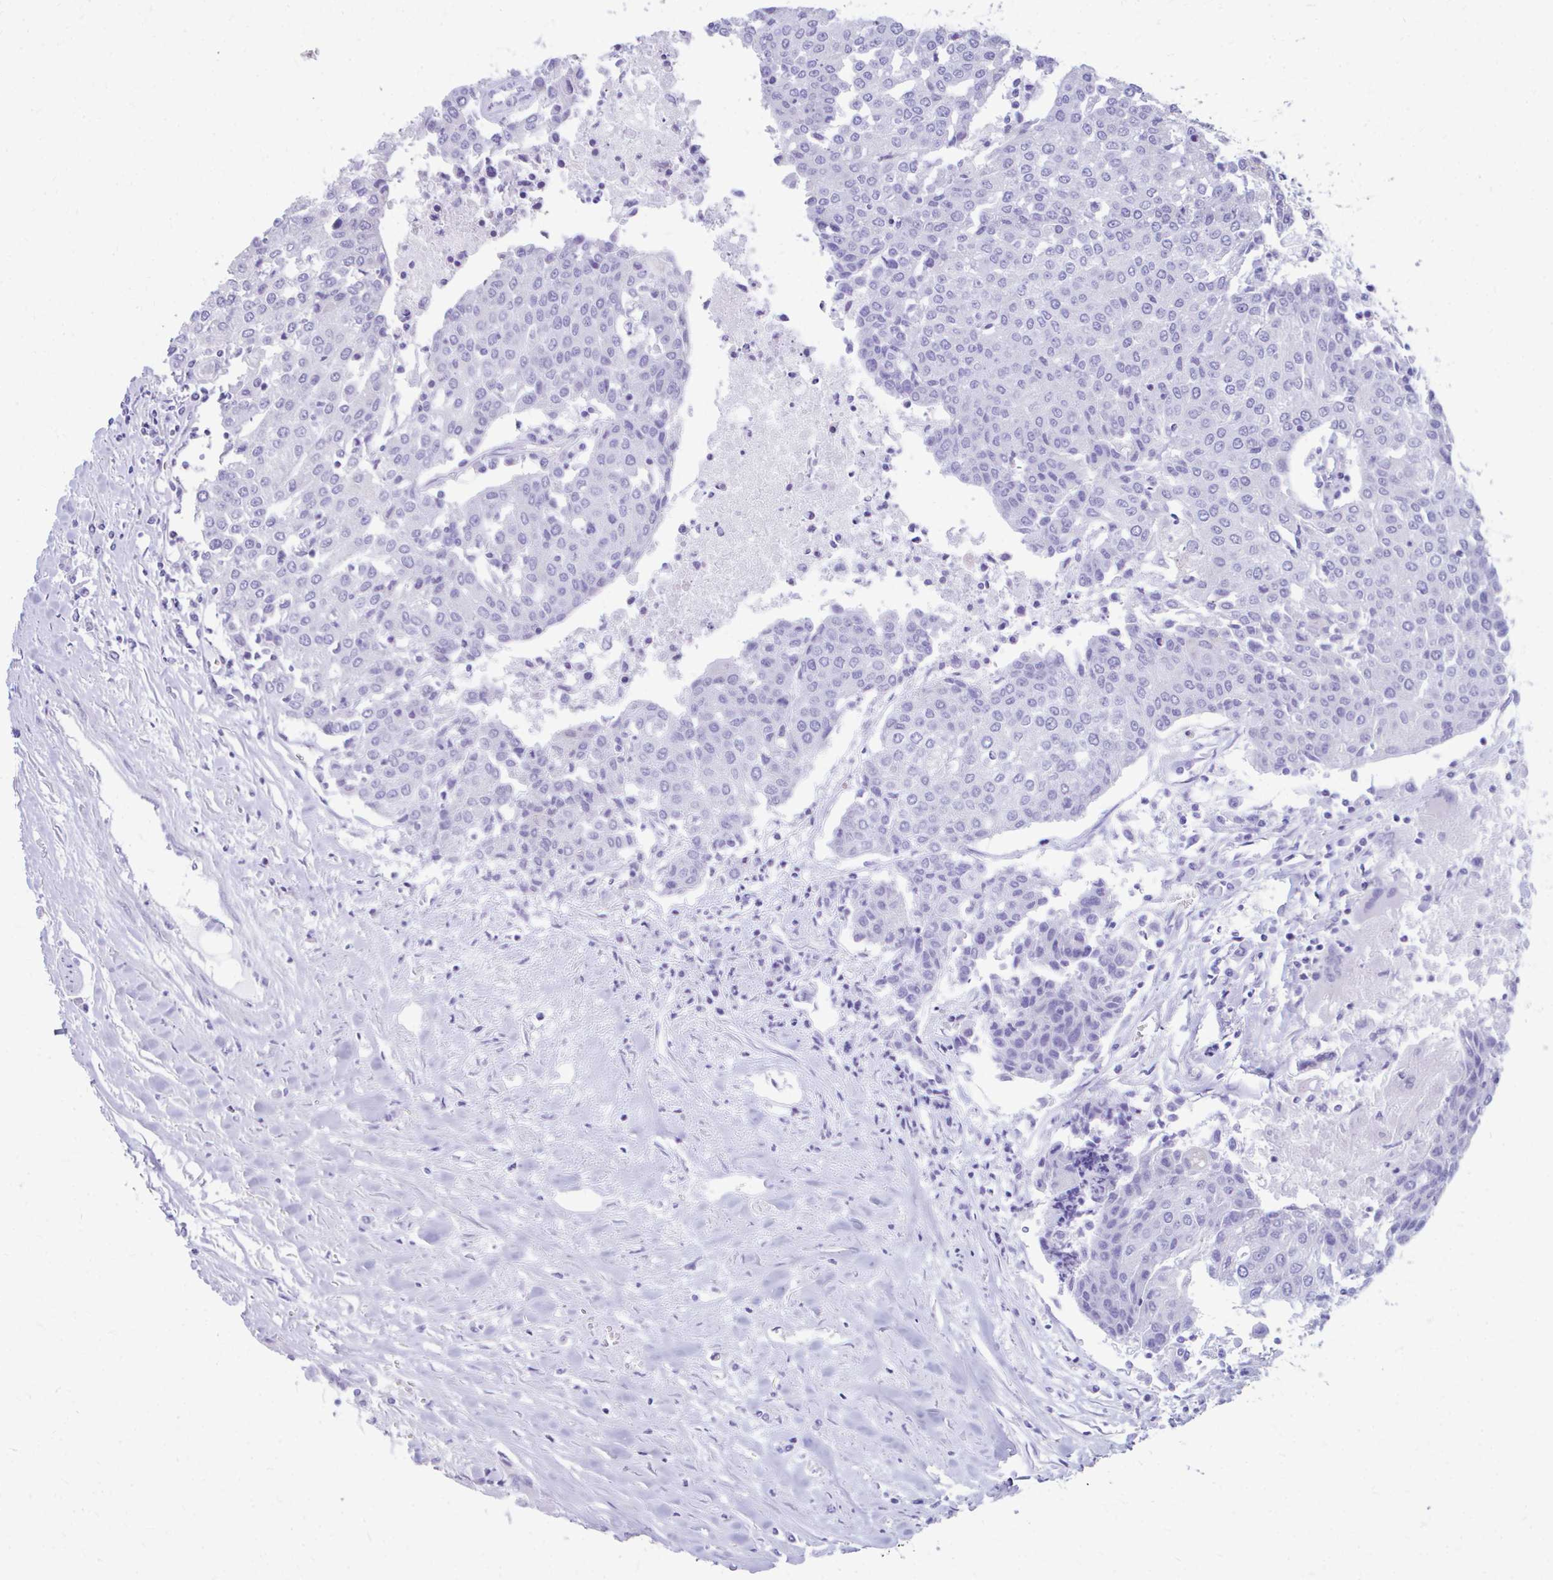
{"staining": {"intensity": "negative", "quantity": "none", "location": "none"}, "tissue": "urothelial cancer", "cell_type": "Tumor cells", "image_type": "cancer", "snomed": [{"axis": "morphology", "description": "Urothelial carcinoma, High grade"}, {"axis": "topography", "description": "Urinary bladder"}], "caption": "There is no significant expression in tumor cells of urothelial cancer.", "gene": "KRIT1", "patient": {"sex": "female", "age": 85}}